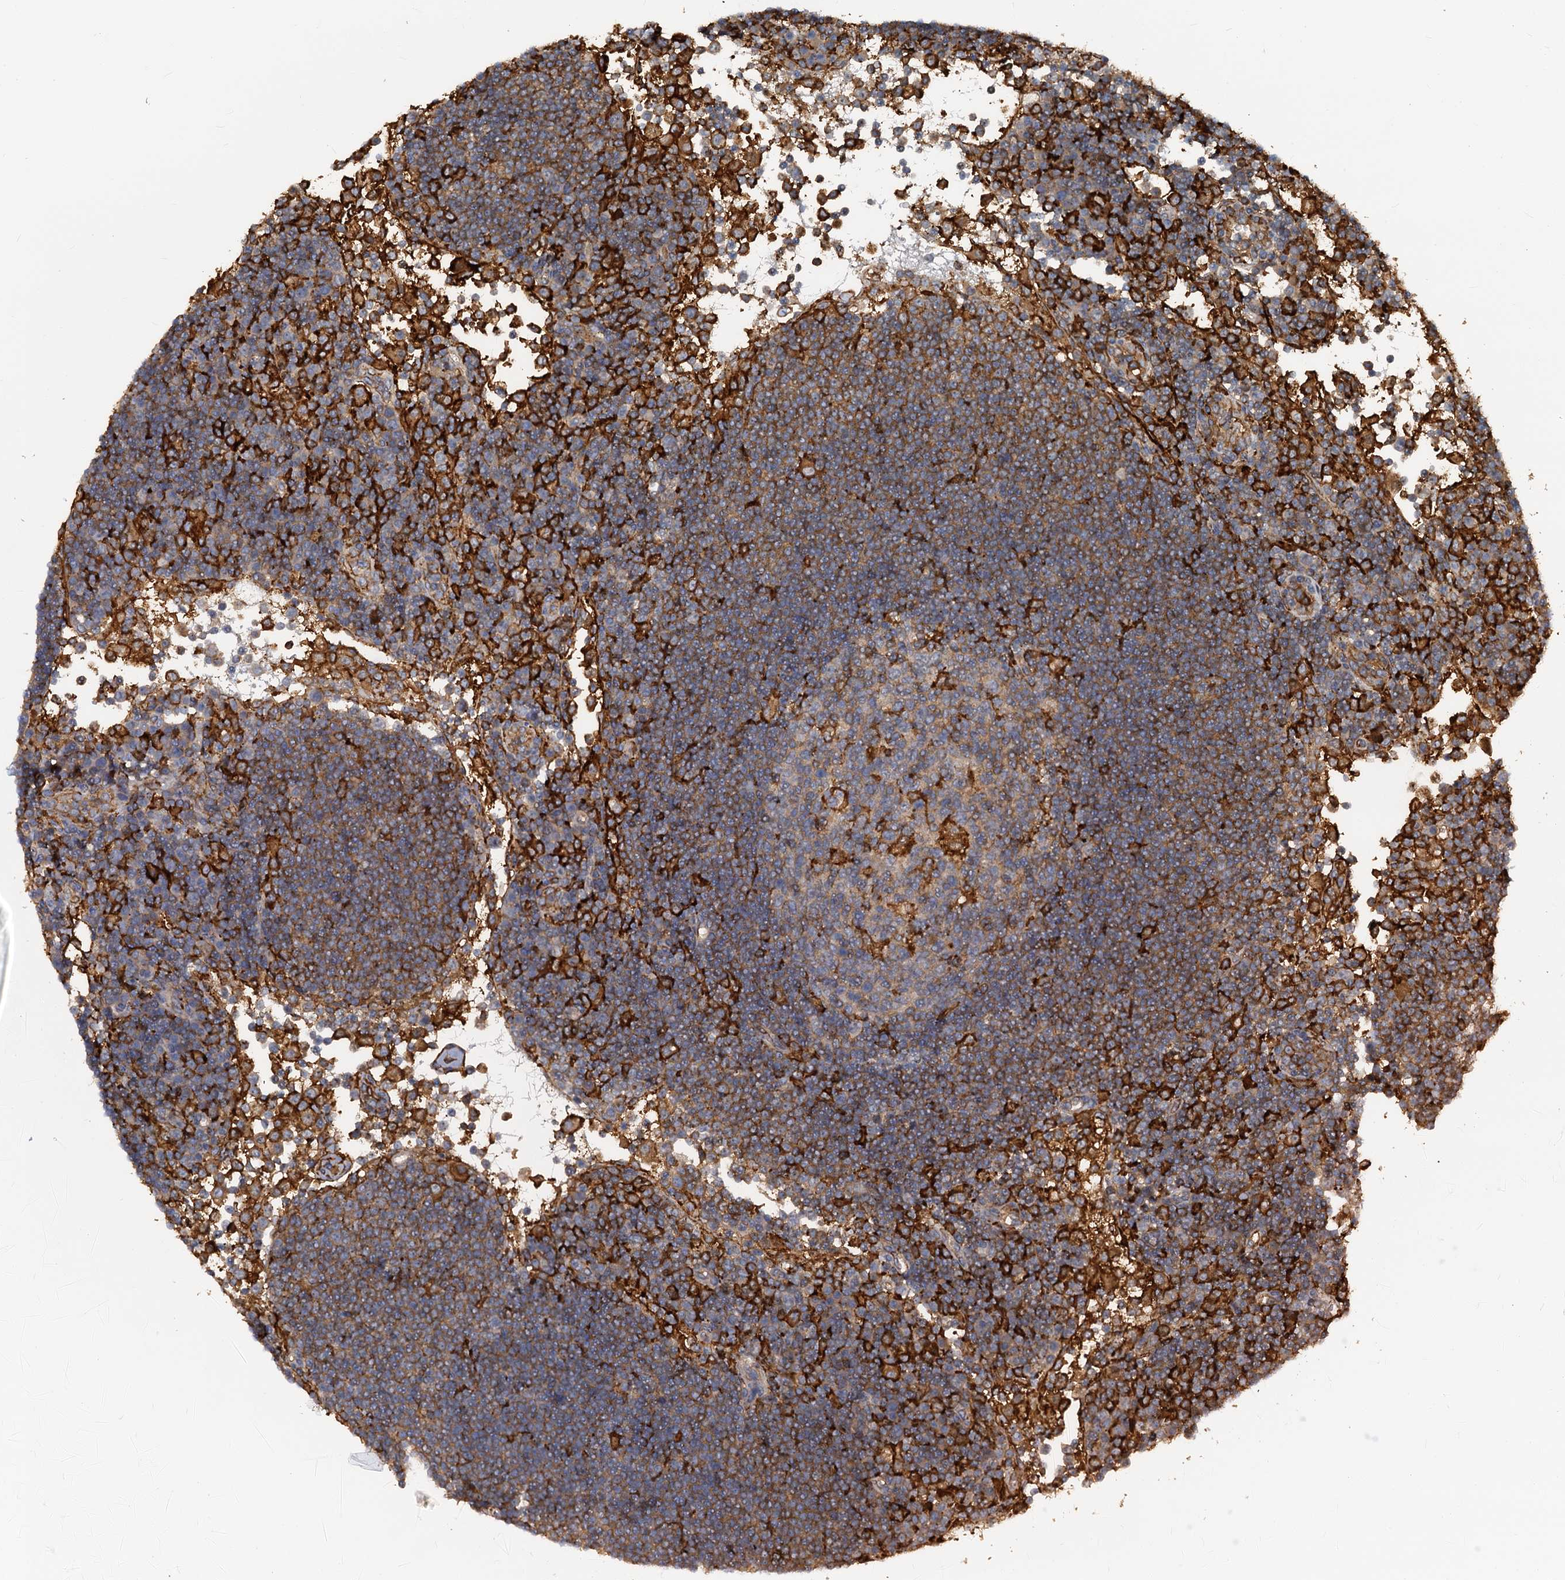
{"staining": {"intensity": "weak", "quantity": "25%-75%", "location": "cytoplasmic/membranous"}, "tissue": "lymph node", "cell_type": "Germinal center cells", "image_type": "normal", "snomed": [{"axis": "morphology", "description": "Normal tissue, NOS"}, {"axis": "topography", "description": "Lymph node"}], "caption": "Human lymph node stained for a protein (brown) exhibits weak cytoplasmic/membranous positive expression in approximately 25%-75% of germinal center cells.", "gene": "PLEKHO2", "patient": {"sex": "female", "age": 53}}